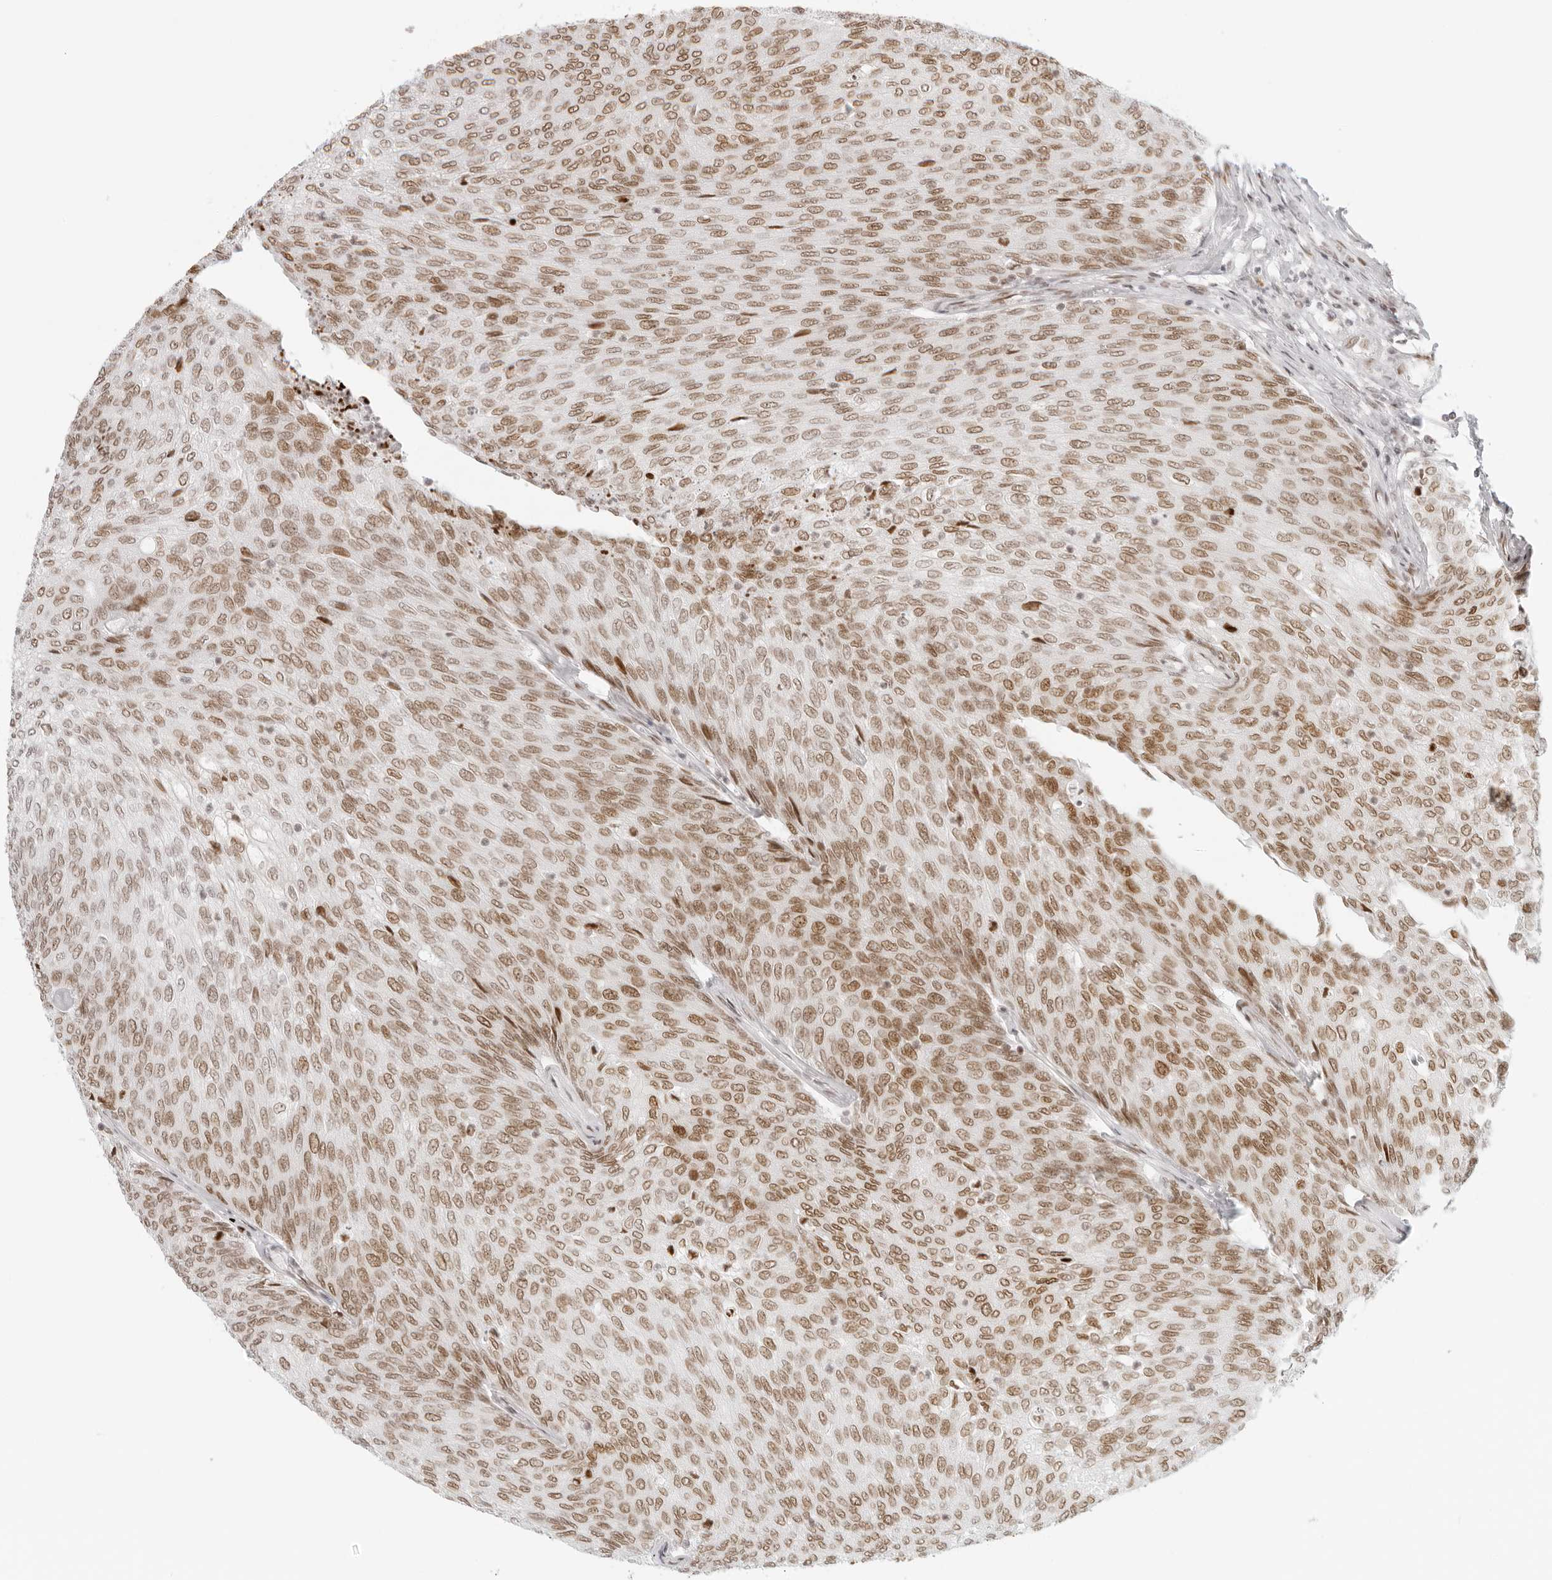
{"staining": {"intensity": "moderate", "quantity": ">75%", "location": "nuclear"}, "tissue": "urothelial cancer", "cell_type": "Tumor cells", "image_type": "cancer", "snomed": [{"axis": "morphology", "description": "Urothelial carcinoma, Low grade"}, {"axis": "topography", "description": "Urinary bladder"}], "caption": "Urothelial carcinoma (low-grade) tissue exhibits moderate nuclear positivity in about >75% of tumor cells, visualized by immunohistochemistry.", "gene": "RCC1", "patient": {"sex": "female", "age": 79}}